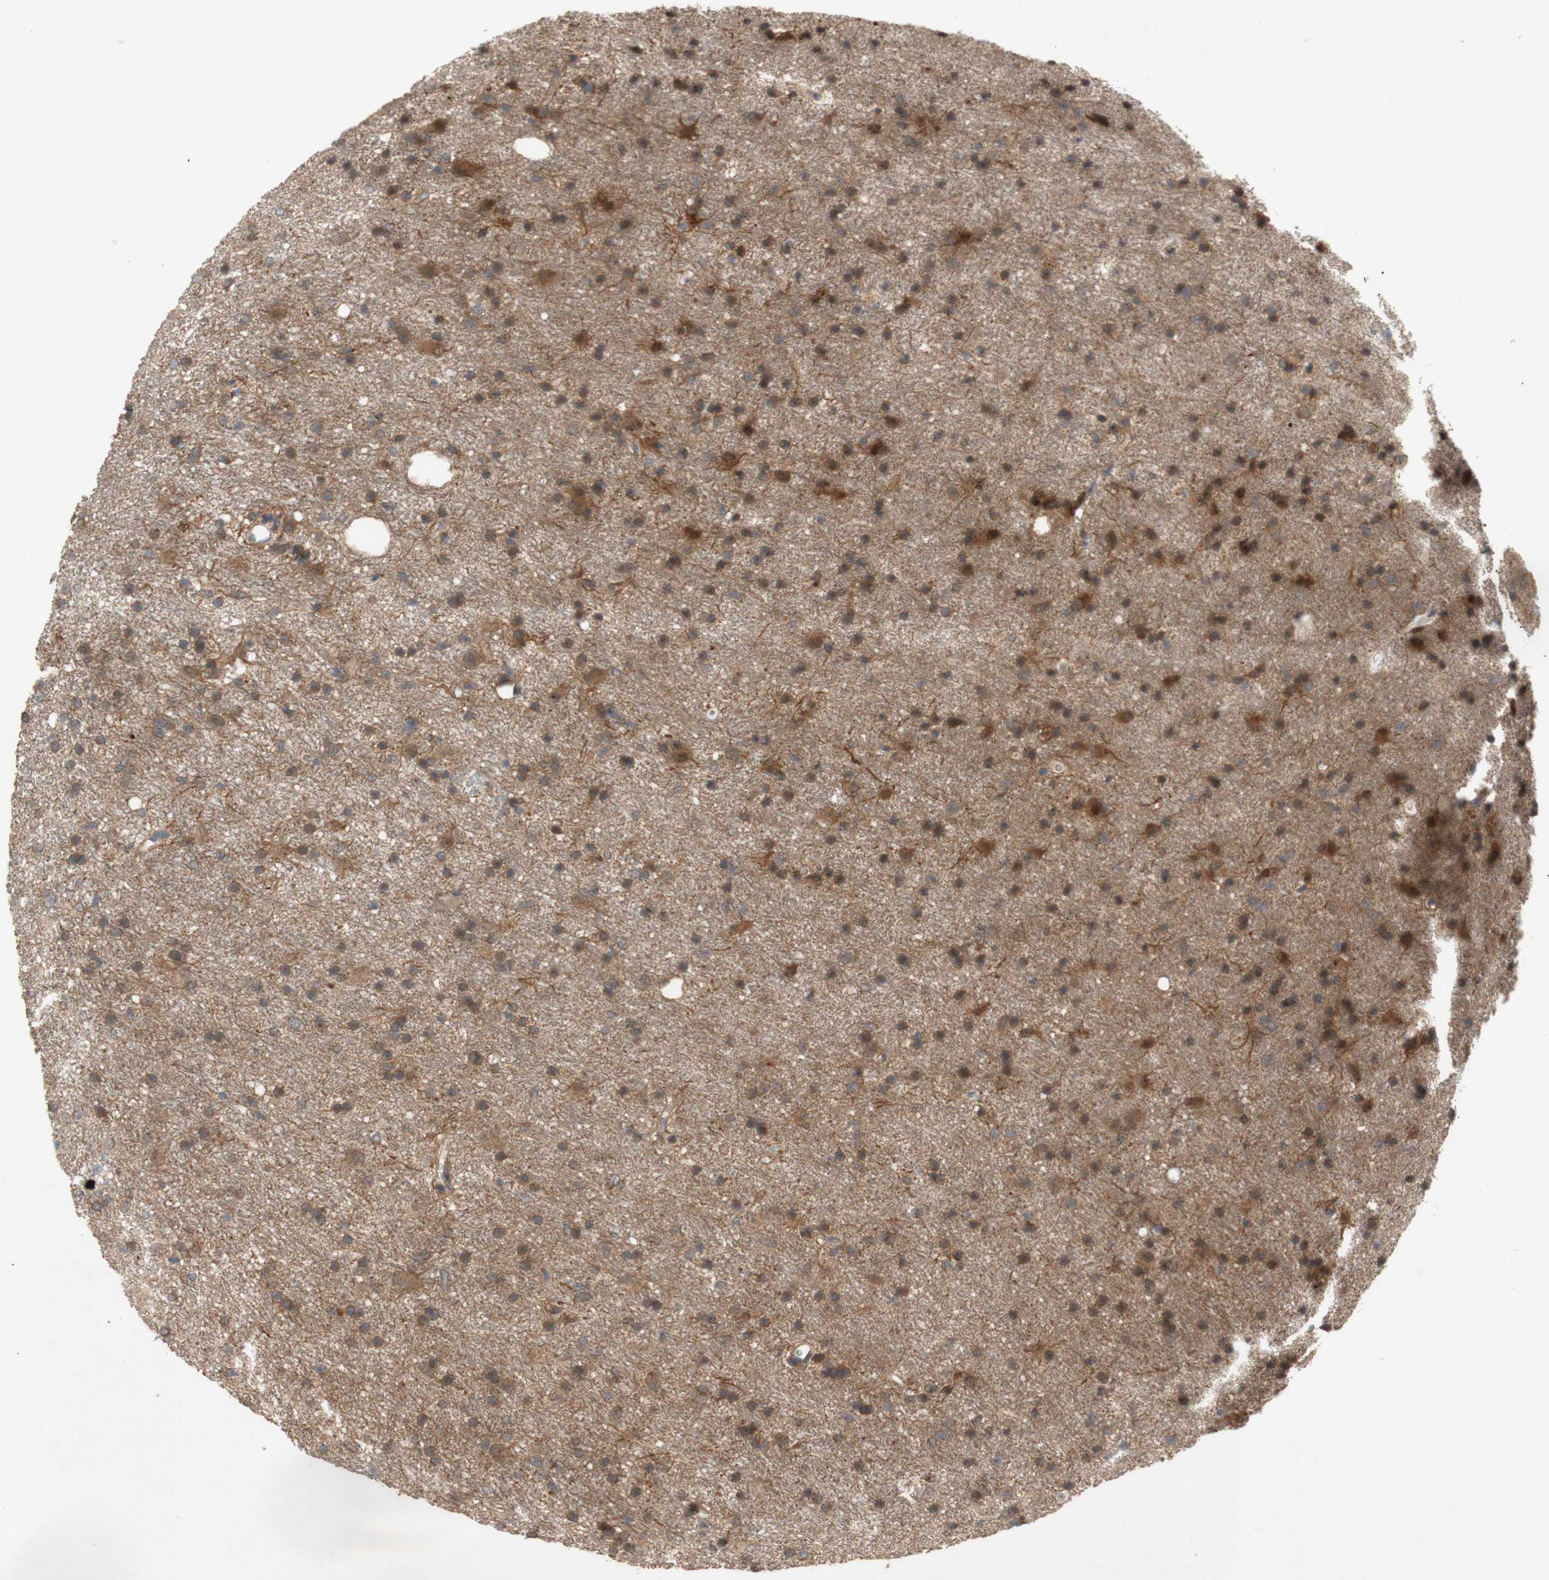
{"staining": {"intensity": "moderate", "quantity": ">75%", "location": "cytoplasmic/membranous"}, "tissue": "glioma", "cell_type": "Tumor cells", "image_type": "cancer", "snomed": [{"axis": "morphology", "description": "Glioma, malignant, Low grade"}, {"axis": "topography", "description": "Brain"}], "caption": "Immunohistochemical staining of human malignant glioma (low-grade) reveals medium levels of moderate cytoplasmic/membranous positivity in approximately >75% of tumor cells.", "gene": "PKN1", "patient": {"sex": "male", "age": 77}}